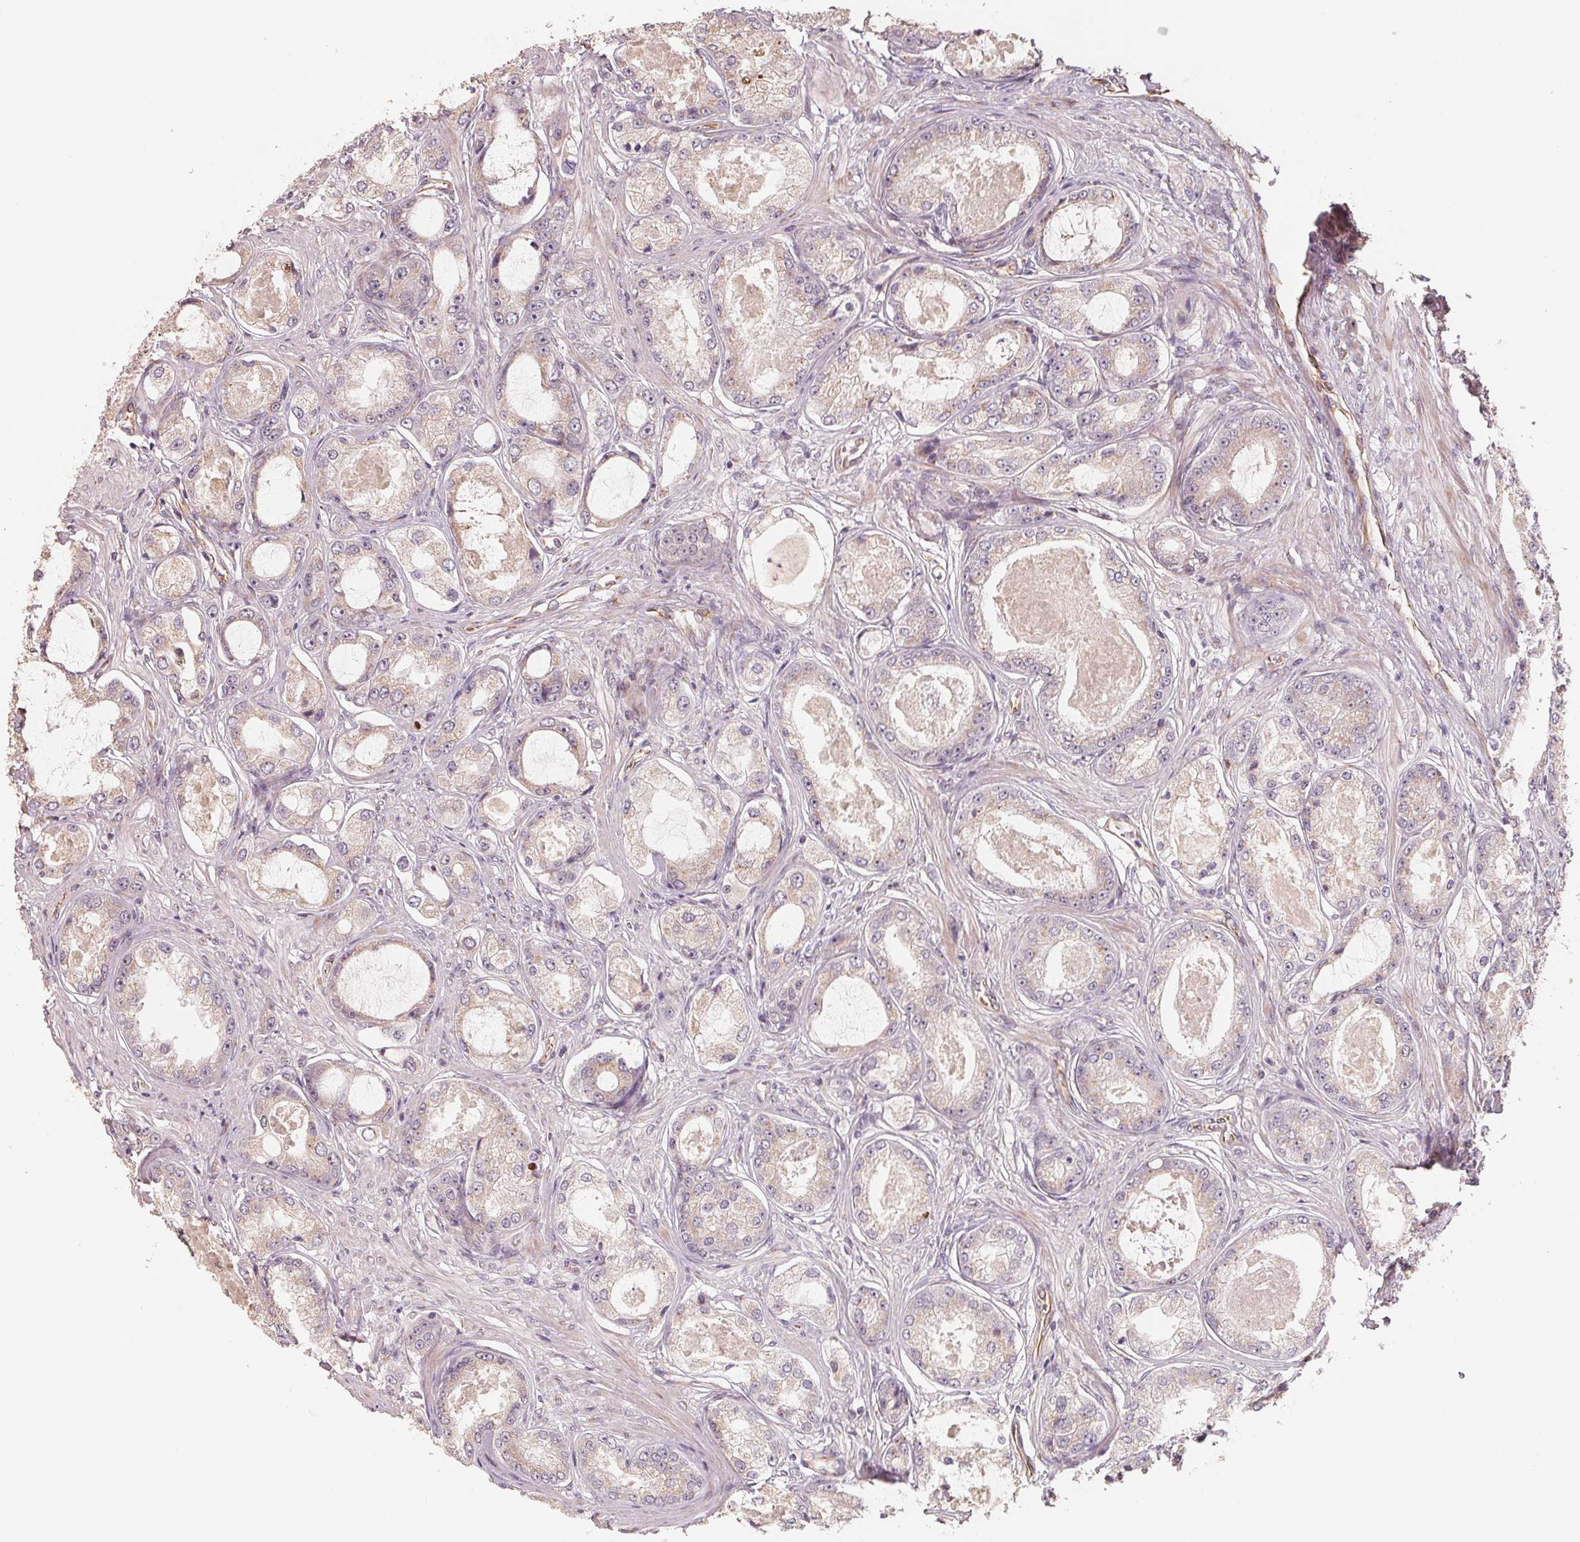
{"staining": {"intensity": "weak", "quantity": "<25%", "location": "cytoplasmic/membranous"}, "tissue": "prostate cancer", "cell_type": "Tumor cells", "image_type": "cancer", "snomed": [{"axis": "morphology", "description": "Adenocarcinoma, Low grade"}, {"axis": "topography", "description": "Prostate"}], "caption": "Prostate low-grade adenocarcinoma was stained to show a protein in brown. There is no significant staining in tumor cells. (IHC, brightfield microscopy, high magnification).", "gene": "TSPAN12", "patient": {"sex": "male", "age": 68}}